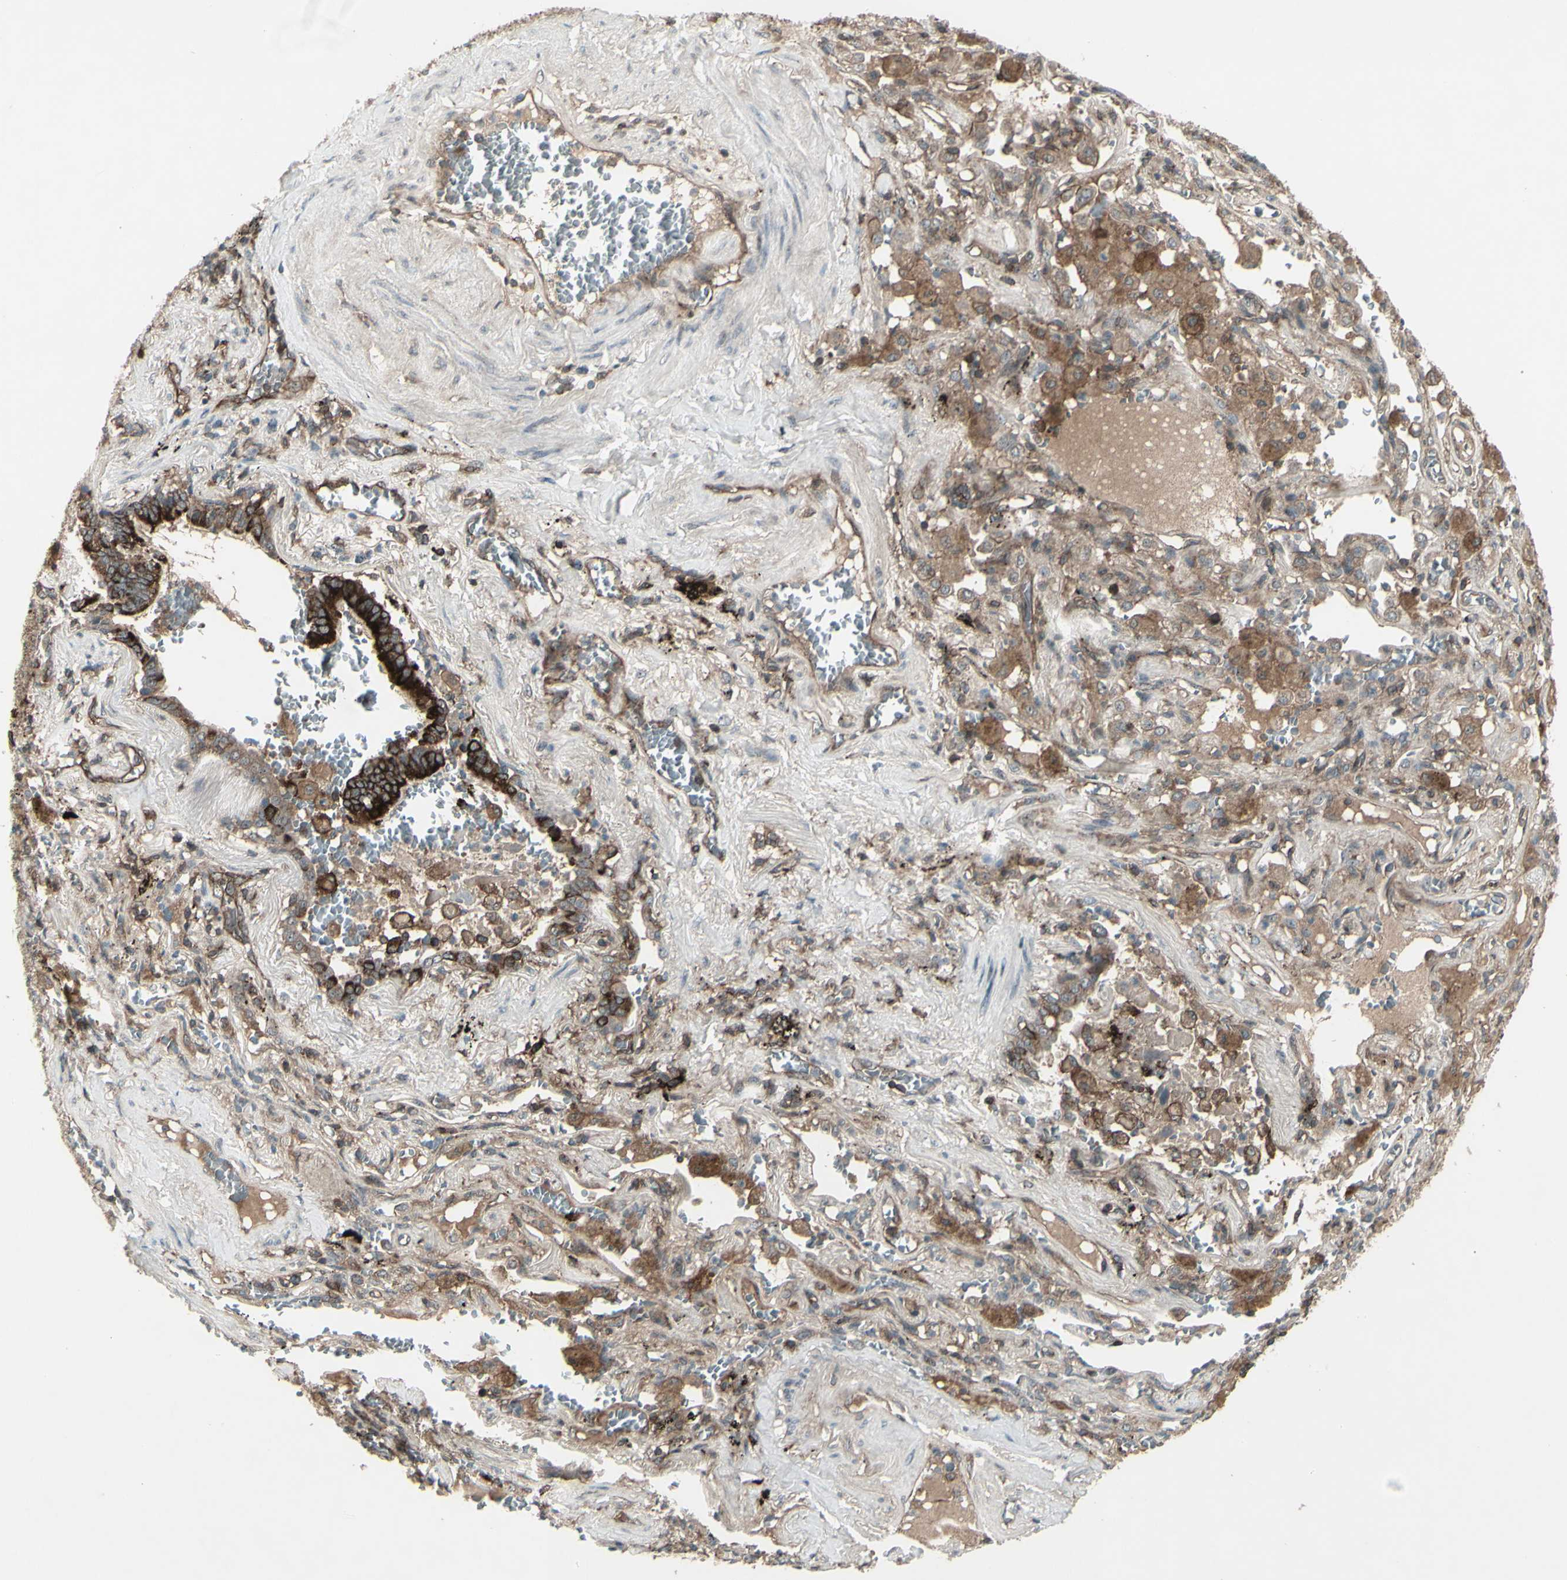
{"staining": {"intensity": "strong", "quantity": ">75%", "location": "cytoplasmic/membranous"}, "tissue": "lung cancer", "cell_type": "Tumor cells", "image_type": "cancer", "snomed": [{"axis": "morphology", "description": "Squamous cell carcinoma, NOS"}, {"axis": "topography", "description": "Lung"}], "caption": "Immunohistochemistry micrograph of squamous cell carcinoma (lung) stained for a protein (brown), which shows high levels of strong cytoplasmic/membranous expression in approximately >75% of tumor cells.", "gene": "FXYD5", "patient": {"sex": "male", "age": 57}}